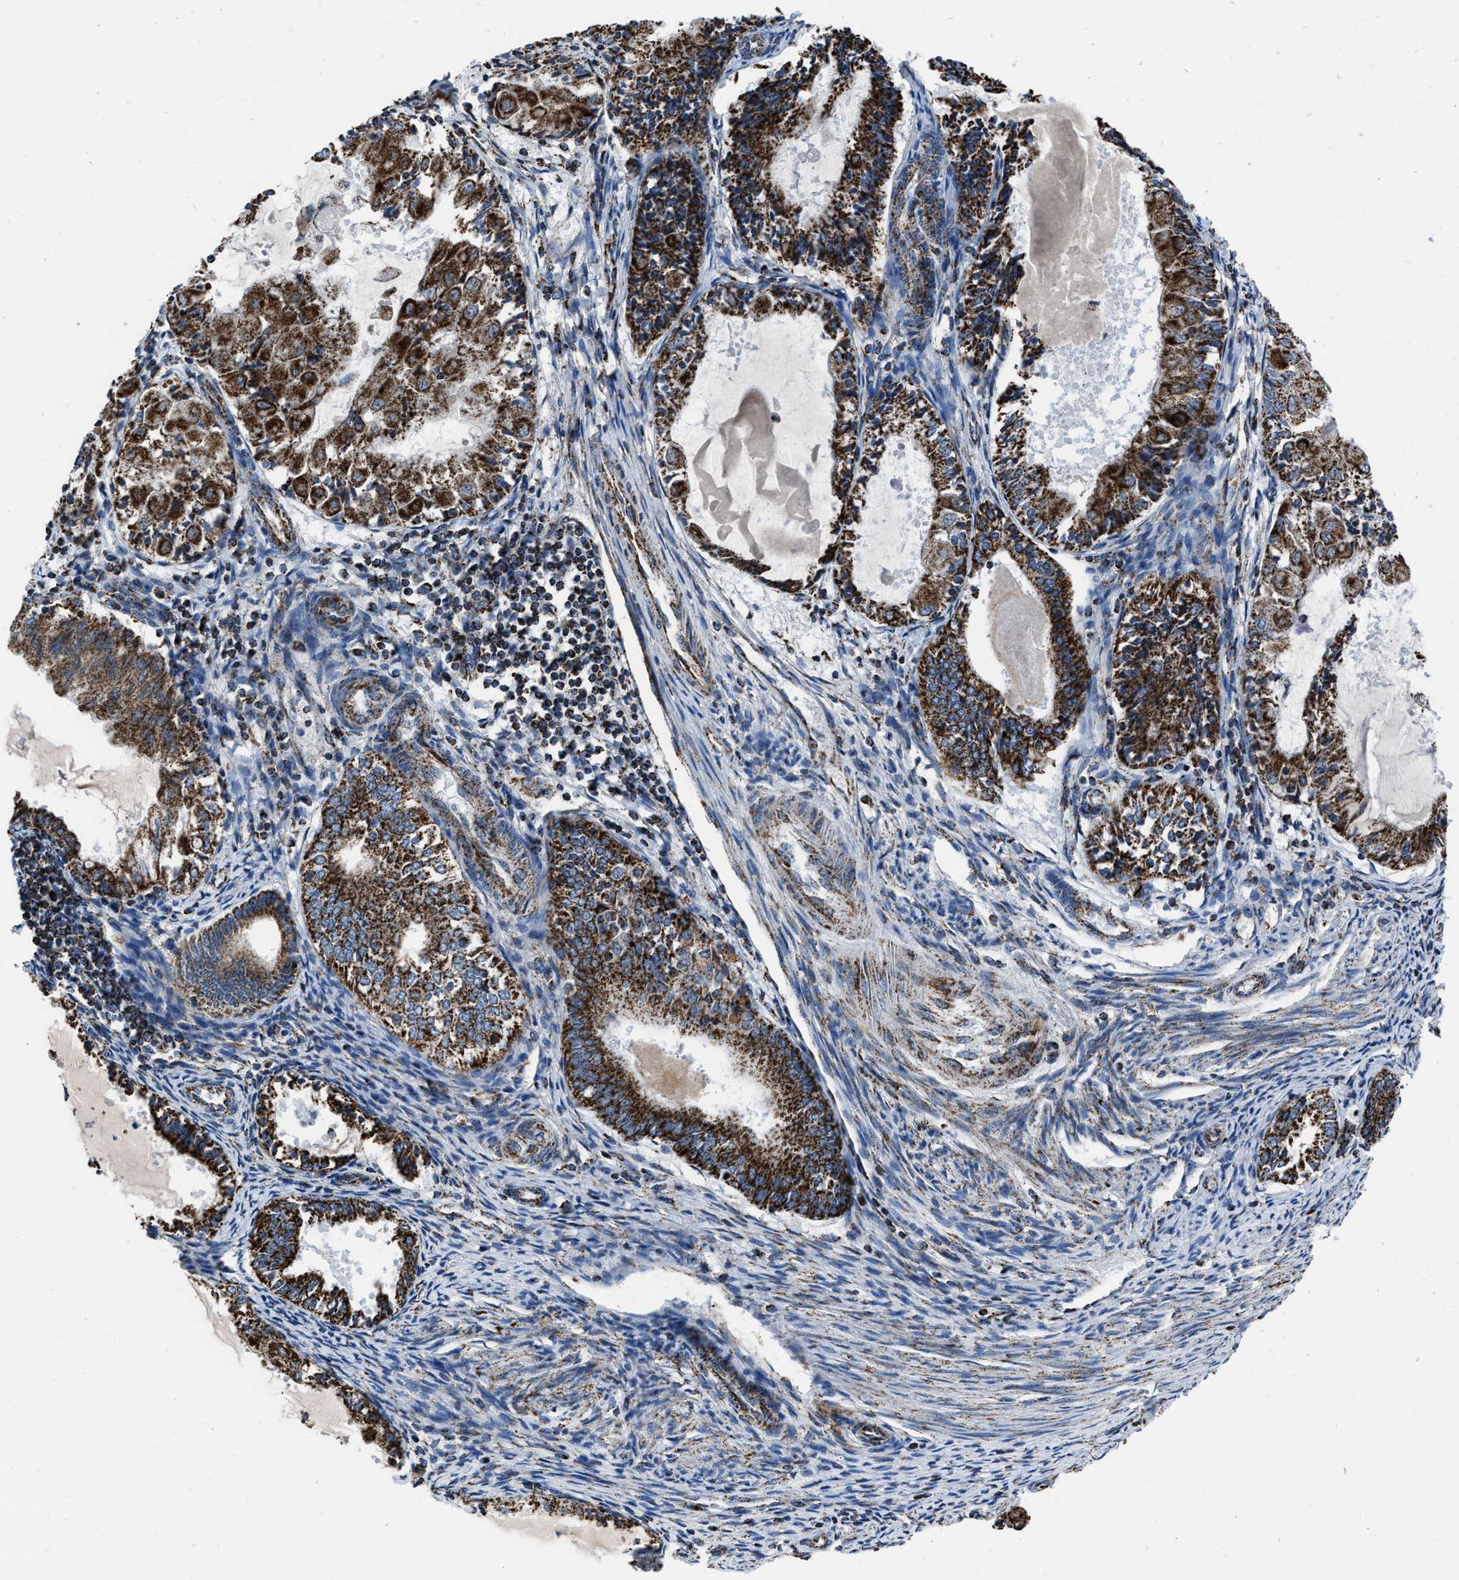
{"staining": {"intensity": "strong", "quantity": ">75%", "location": "cytoplasmic/membranous"}, "tissue": "endometrial cancer", "cell_type": "Tumor cells", "image_type": "cancer", "snomed": [{"axis": "morphology", "description": "Adenocarcinoma, NOS"}, {"axis": "topography", "description": "Endometrium"}], "caption": "Endometrial cancer tissue exhibits strong cytoplasmic/membranous positivity in about >75% of tumor cells, visualized by immunohistochemistry. (Brightfield microscopy of DAB IHC at high magnification).", "gene": "NSD3", "patient": {"sex": "female", "age": 81}}